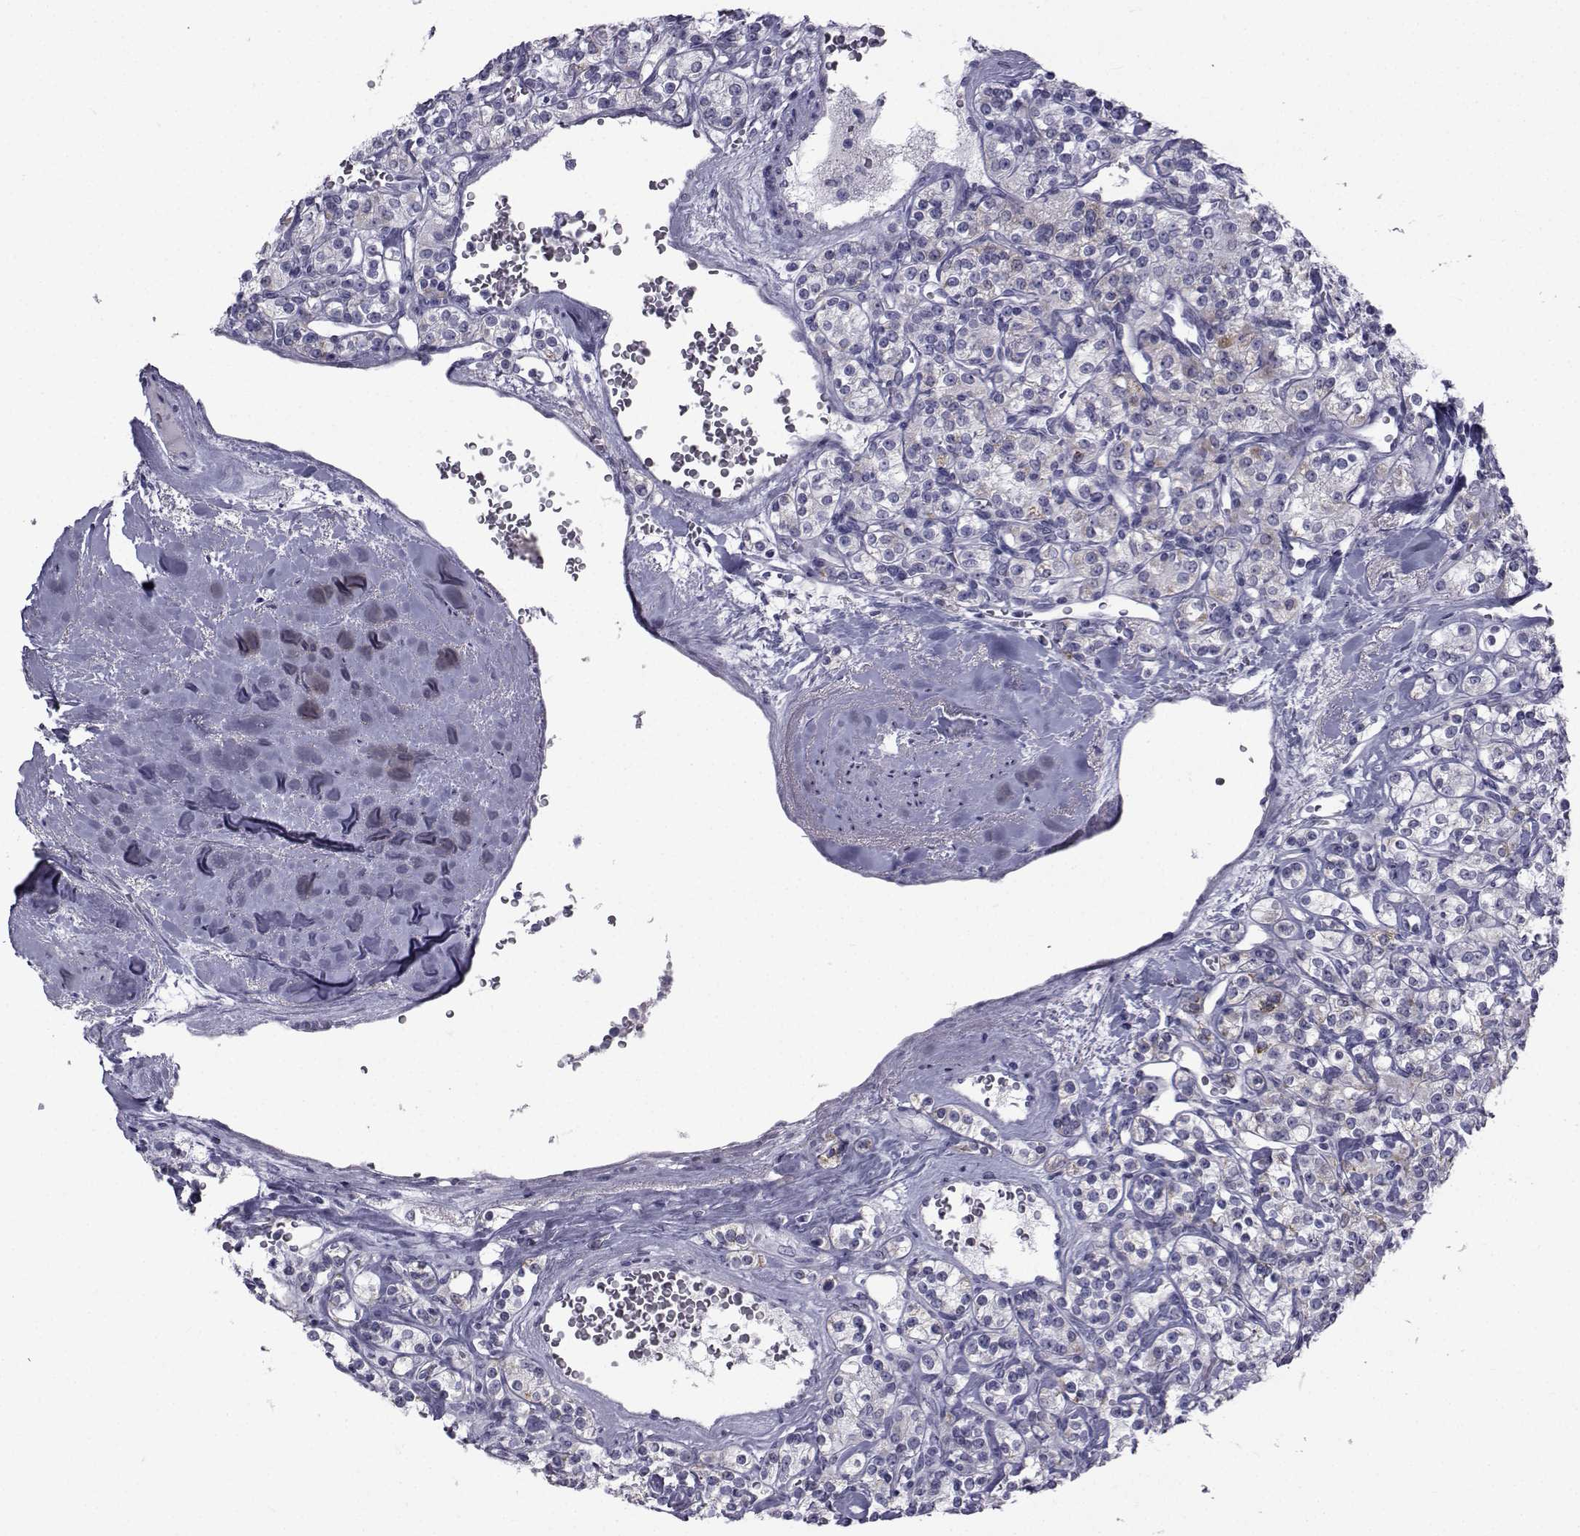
{"staining": {"intensity": "negative", "quantity": "none", "location": "none"}, "tissue": "renal cancer", "cell_type": "Tumor cells", "image_type": "cancer", "snomed": [{"axis": "morphology", "description": "Adenocarcinoma, NOS"}, {"axis": "topography", "description": "Kidney"}], "caption": "Immunohistochemical staining of renal cancer demonstrates no significant positivity in tumor cells.", "gene": "FDXR", "patient": {"sex": "male", "age": 77}}